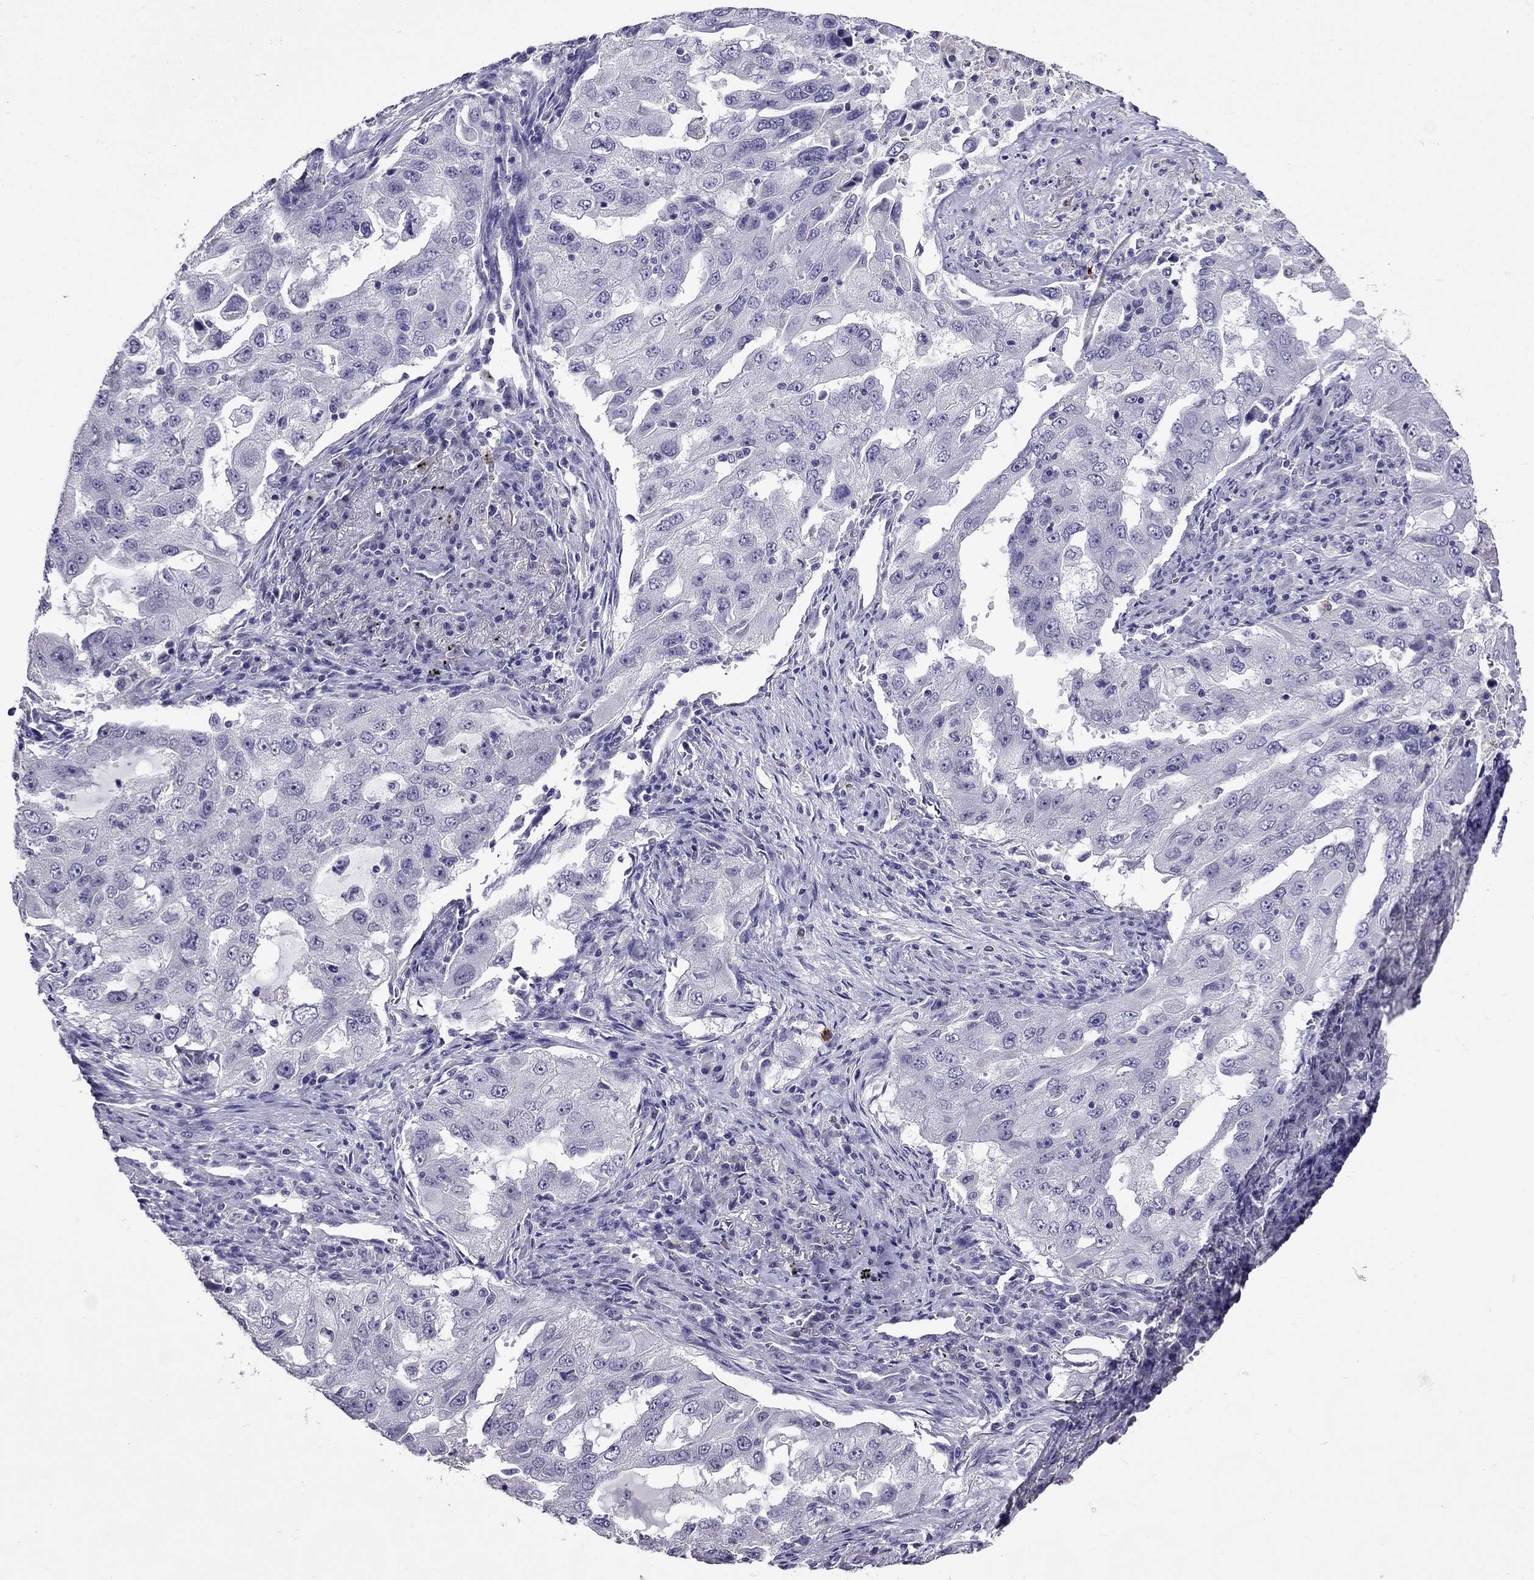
{"staining": {"intensity": "negative", "quantity": "none", "location": "none"}, "tissue": "lung cancer", "cell_type": "Tumor cells", "image_type": "cancer", "snomed": [{"axis": "morphology", "description": "Adenocarcinoma, NOS"}, {"axis": "topography", "description": "Lung"}], "caption": "Protein analysis of lung cancer shows no significant staining in tumor cells.", "gene": "AQP9", "patient": {"sex": "female", "age": 61}}